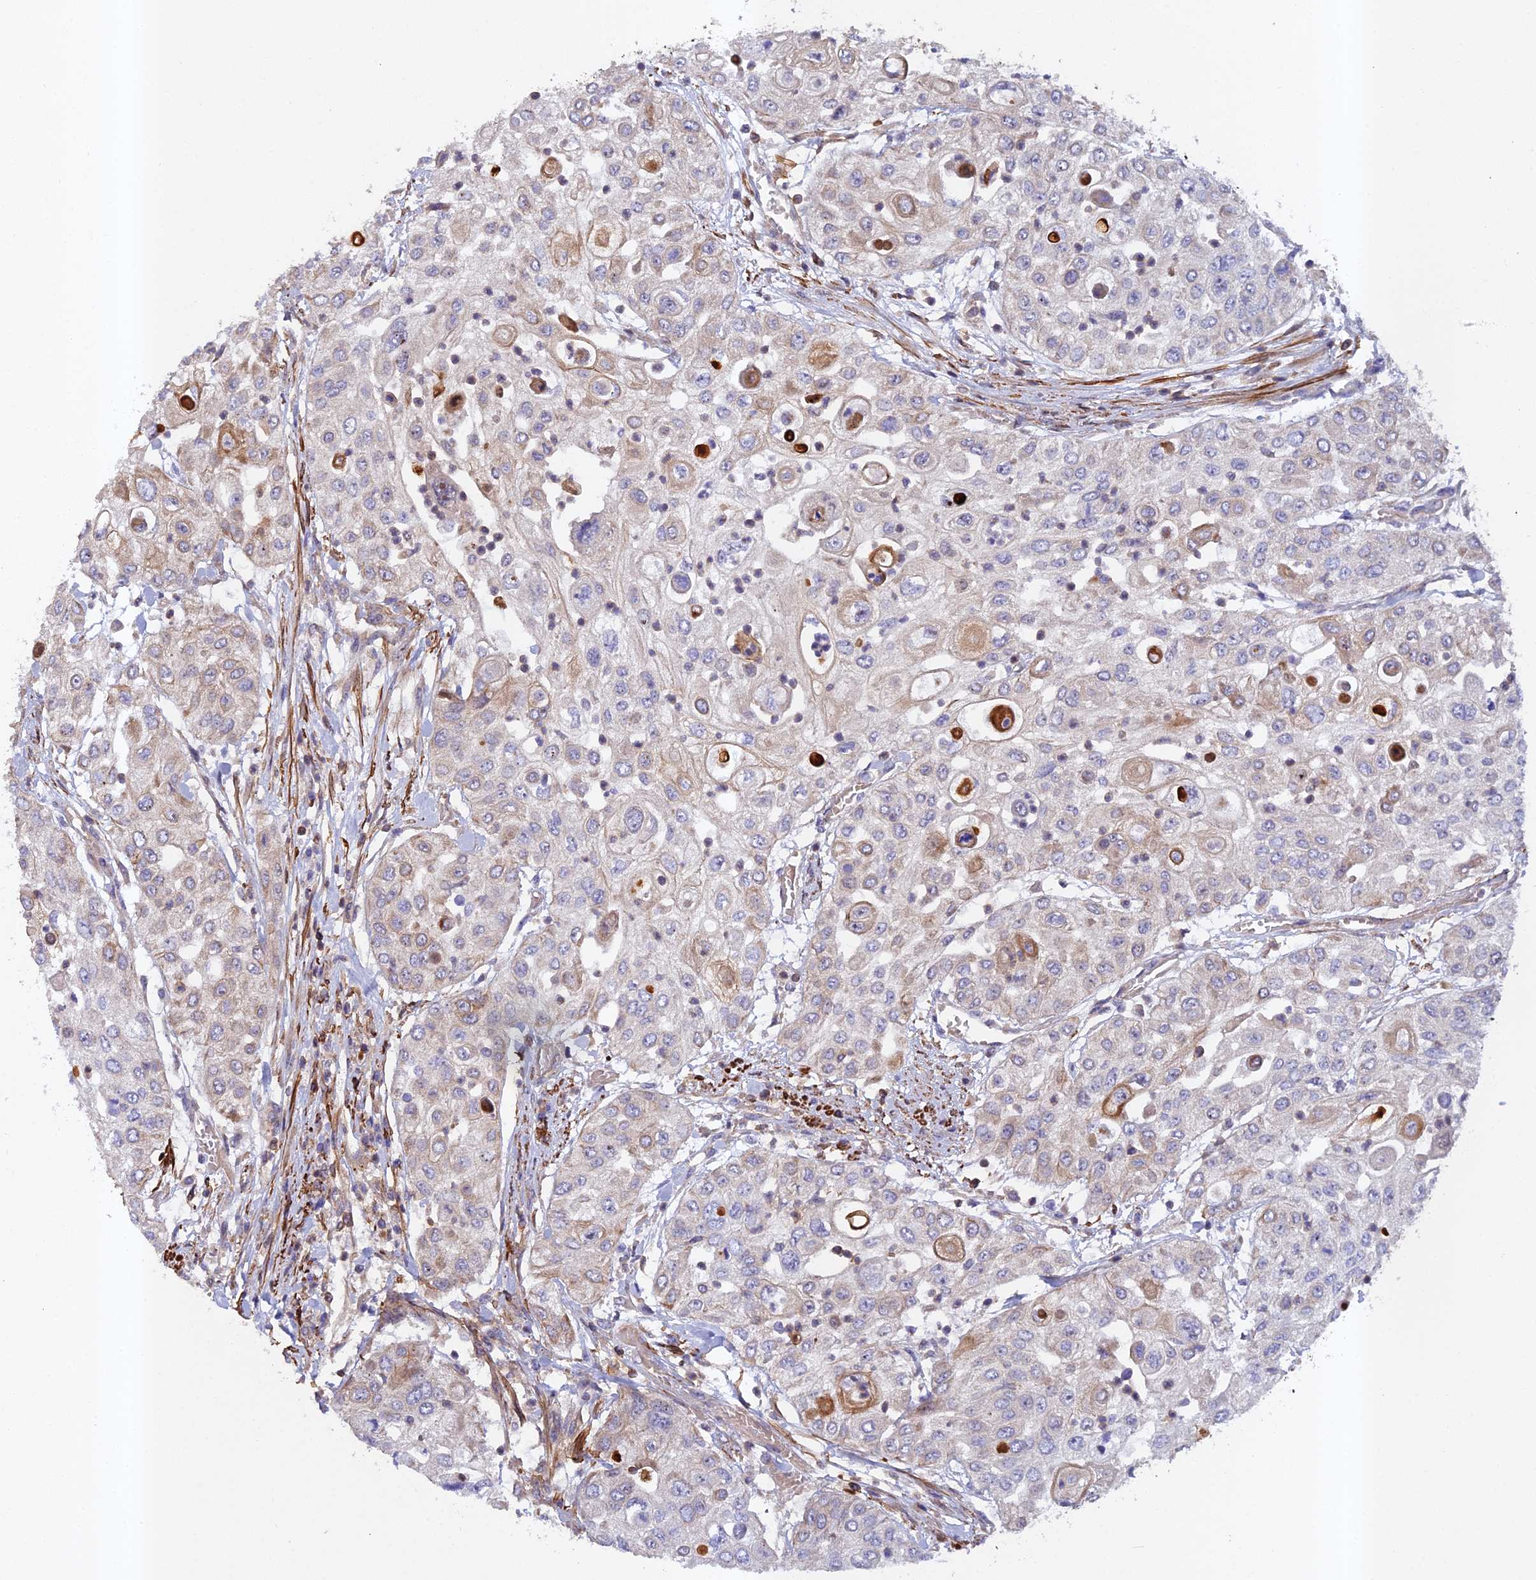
{"staining": {"intensity": "moderate", "quantity": "<25%", "location": "cytoplasmic/membranous"}, "tissue": "urothelial cancer", "cell_type": "Tumor cells", "image_type": "cancer", "snomed": [{"axis": "morphology", "description": "Urothelial carcinoma, High grade"}, {"axis": "topography", "description": "Urinary bladder"}], "caption": "Immunohistochemical staining of high-grade urothelial carcinoma demonstrates moderate cytoplasmic/membranous protein expression in about <25% of tumor cells.", "gene": "RALGAPA2", "patient": {"sex": "female", "age": 79}}